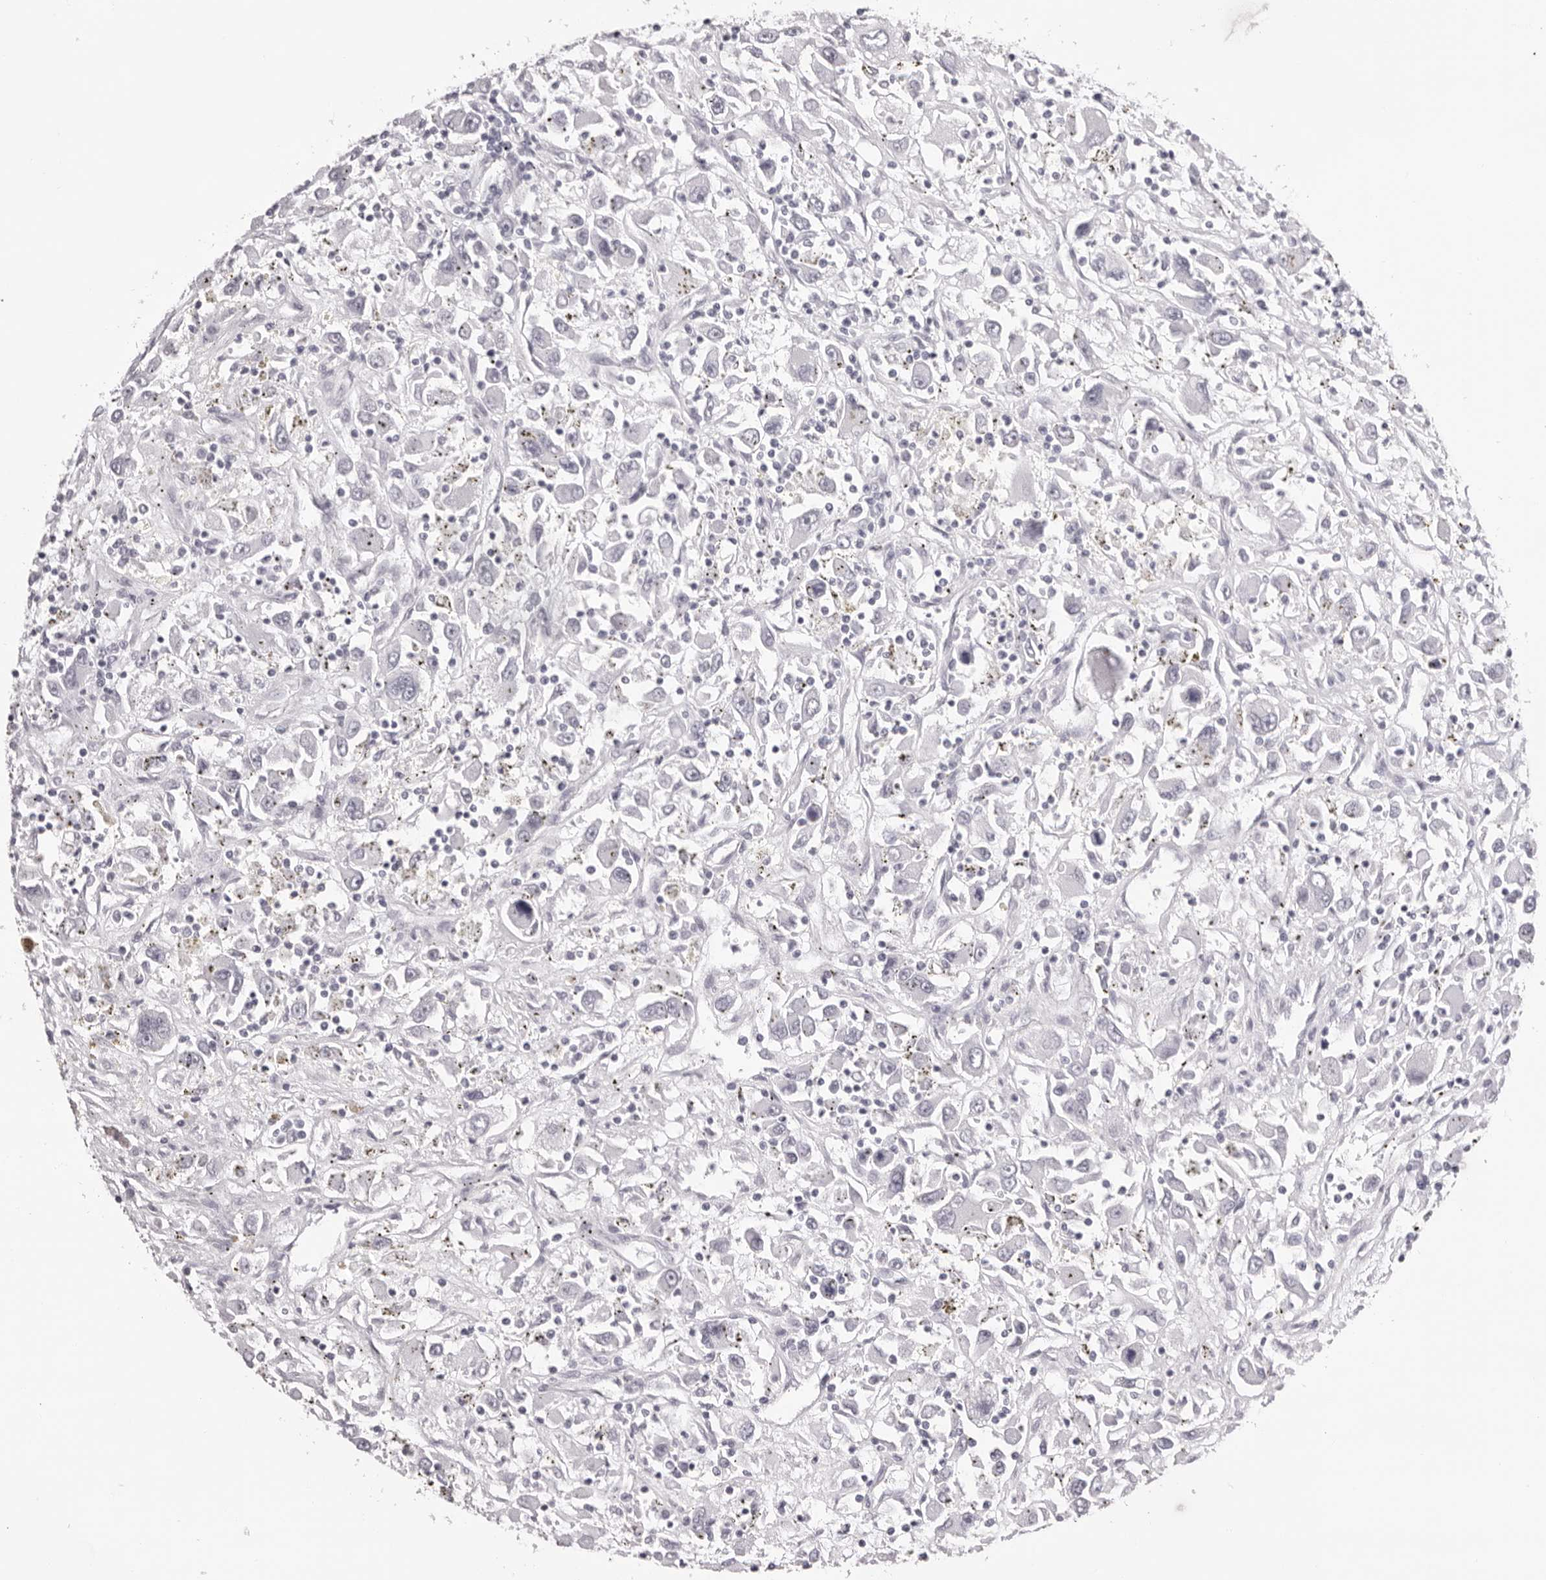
{"staining": {"intensity": "negative", "quantity": "none", "location": "none"}, "tissue": "renal cancer", "cell_type": "Tumor cells", "image_type": "cancer", "snomed": [{"axis": "morphology", "description": "Adenocarcinoma, NOS"}, {"axis": "topography", "description": "Kidney"}], "caption": "There is no significant expression in tumor cells of renal cancer.", "gene": "RHO", "patient": {"sex": "female", "age": 52}}